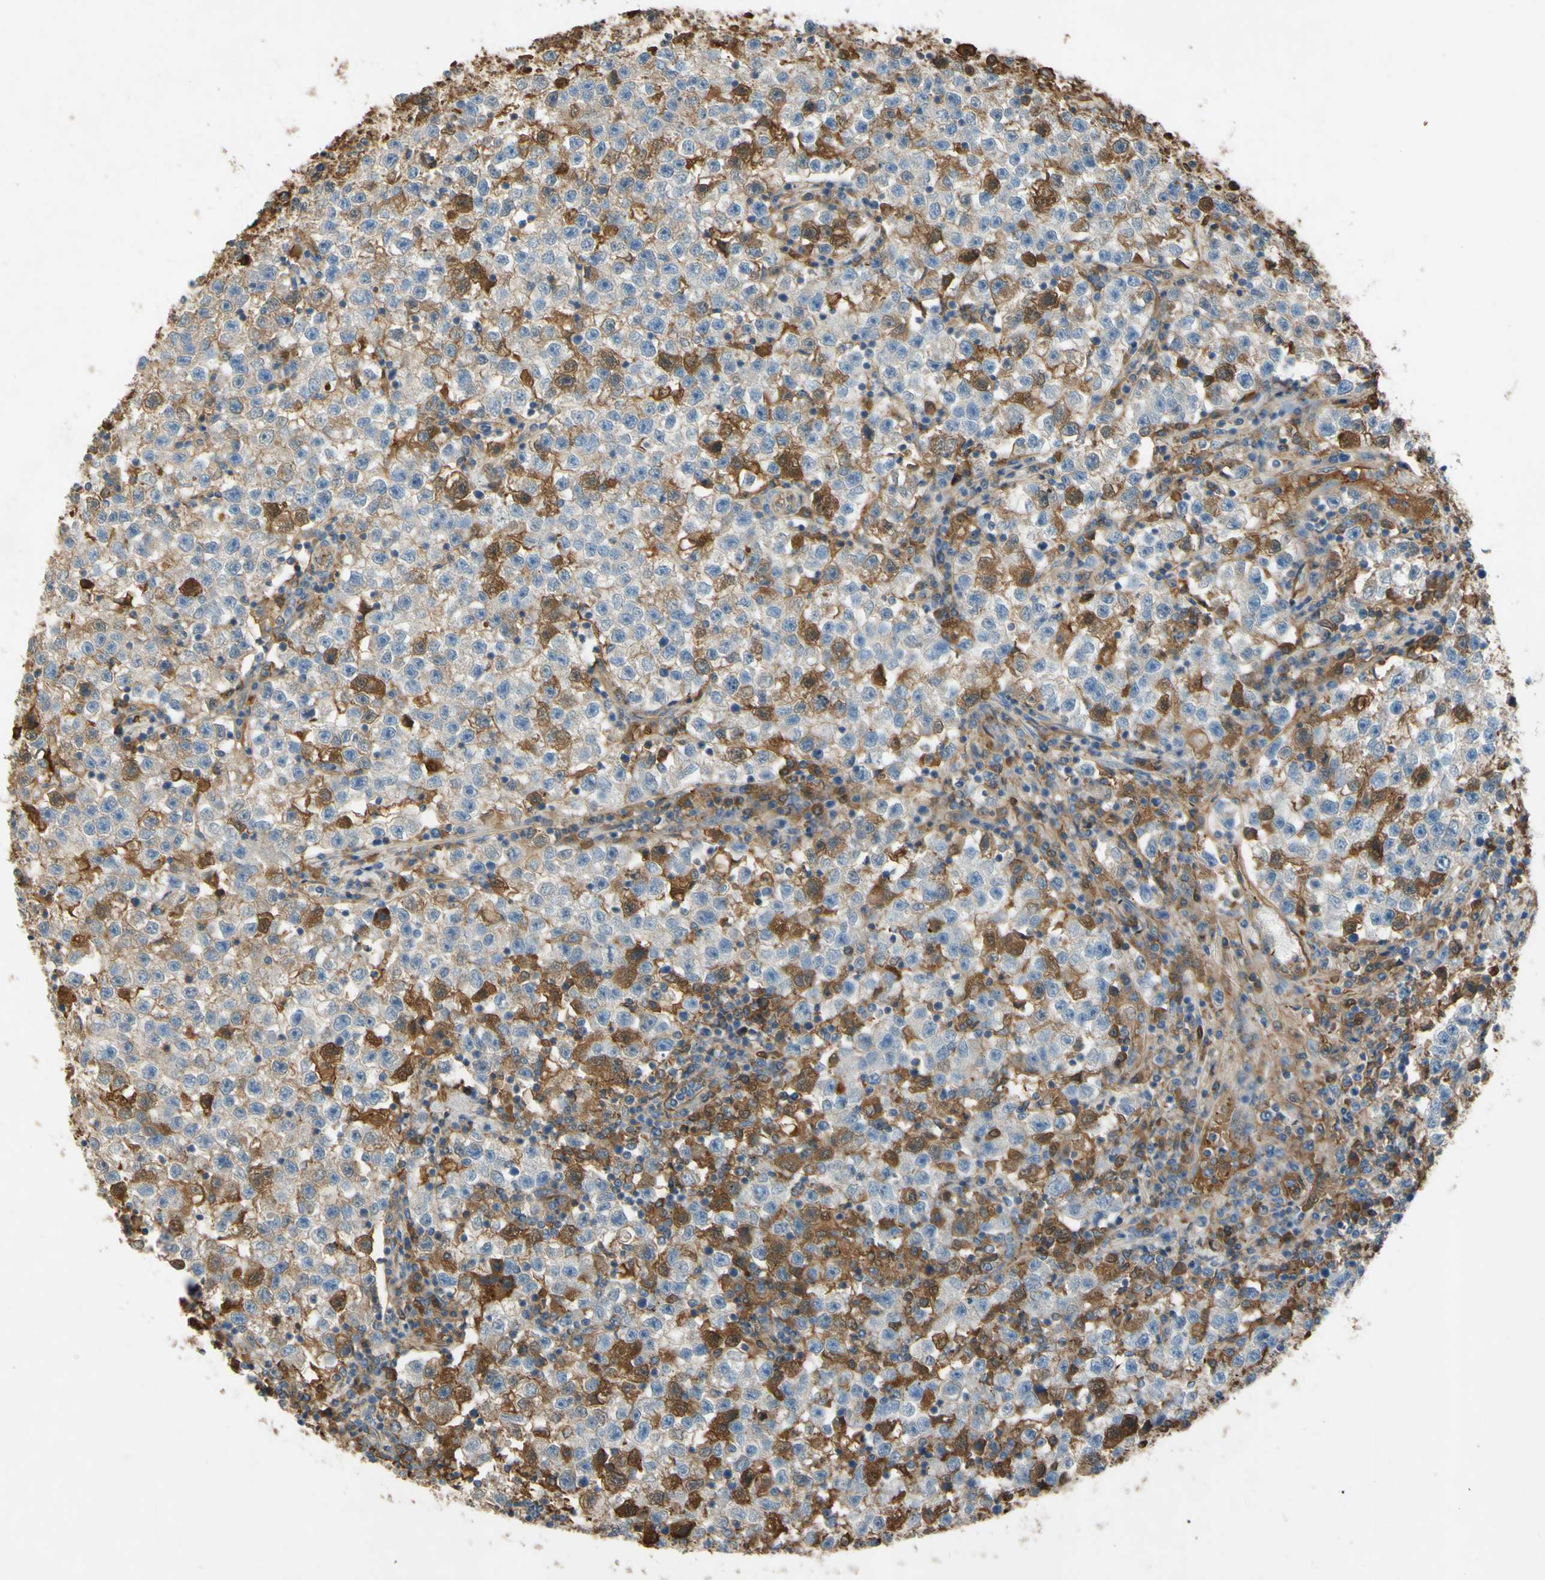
{"staining": {"intensity": "moderate", "quantity": "25%-75%", "location": "cytoplasmic/membranous"}, "tissue": "testis cancer", "cell_type": "Tumor cells", "image_type": "cancer", "snomed": [{"axis": "morphology", "description": "Seminoma, NOS"}, {"axis": "topography", "description": "Testis"}], "caption": "Immunohistochemical staining of testis cancer displays moderate cytoplasmic/membranous protein positivity in approximately 25%-75% of tumor cells.", "gene": "TIMP2", "patient": {"sex": "male", "age": 22}}